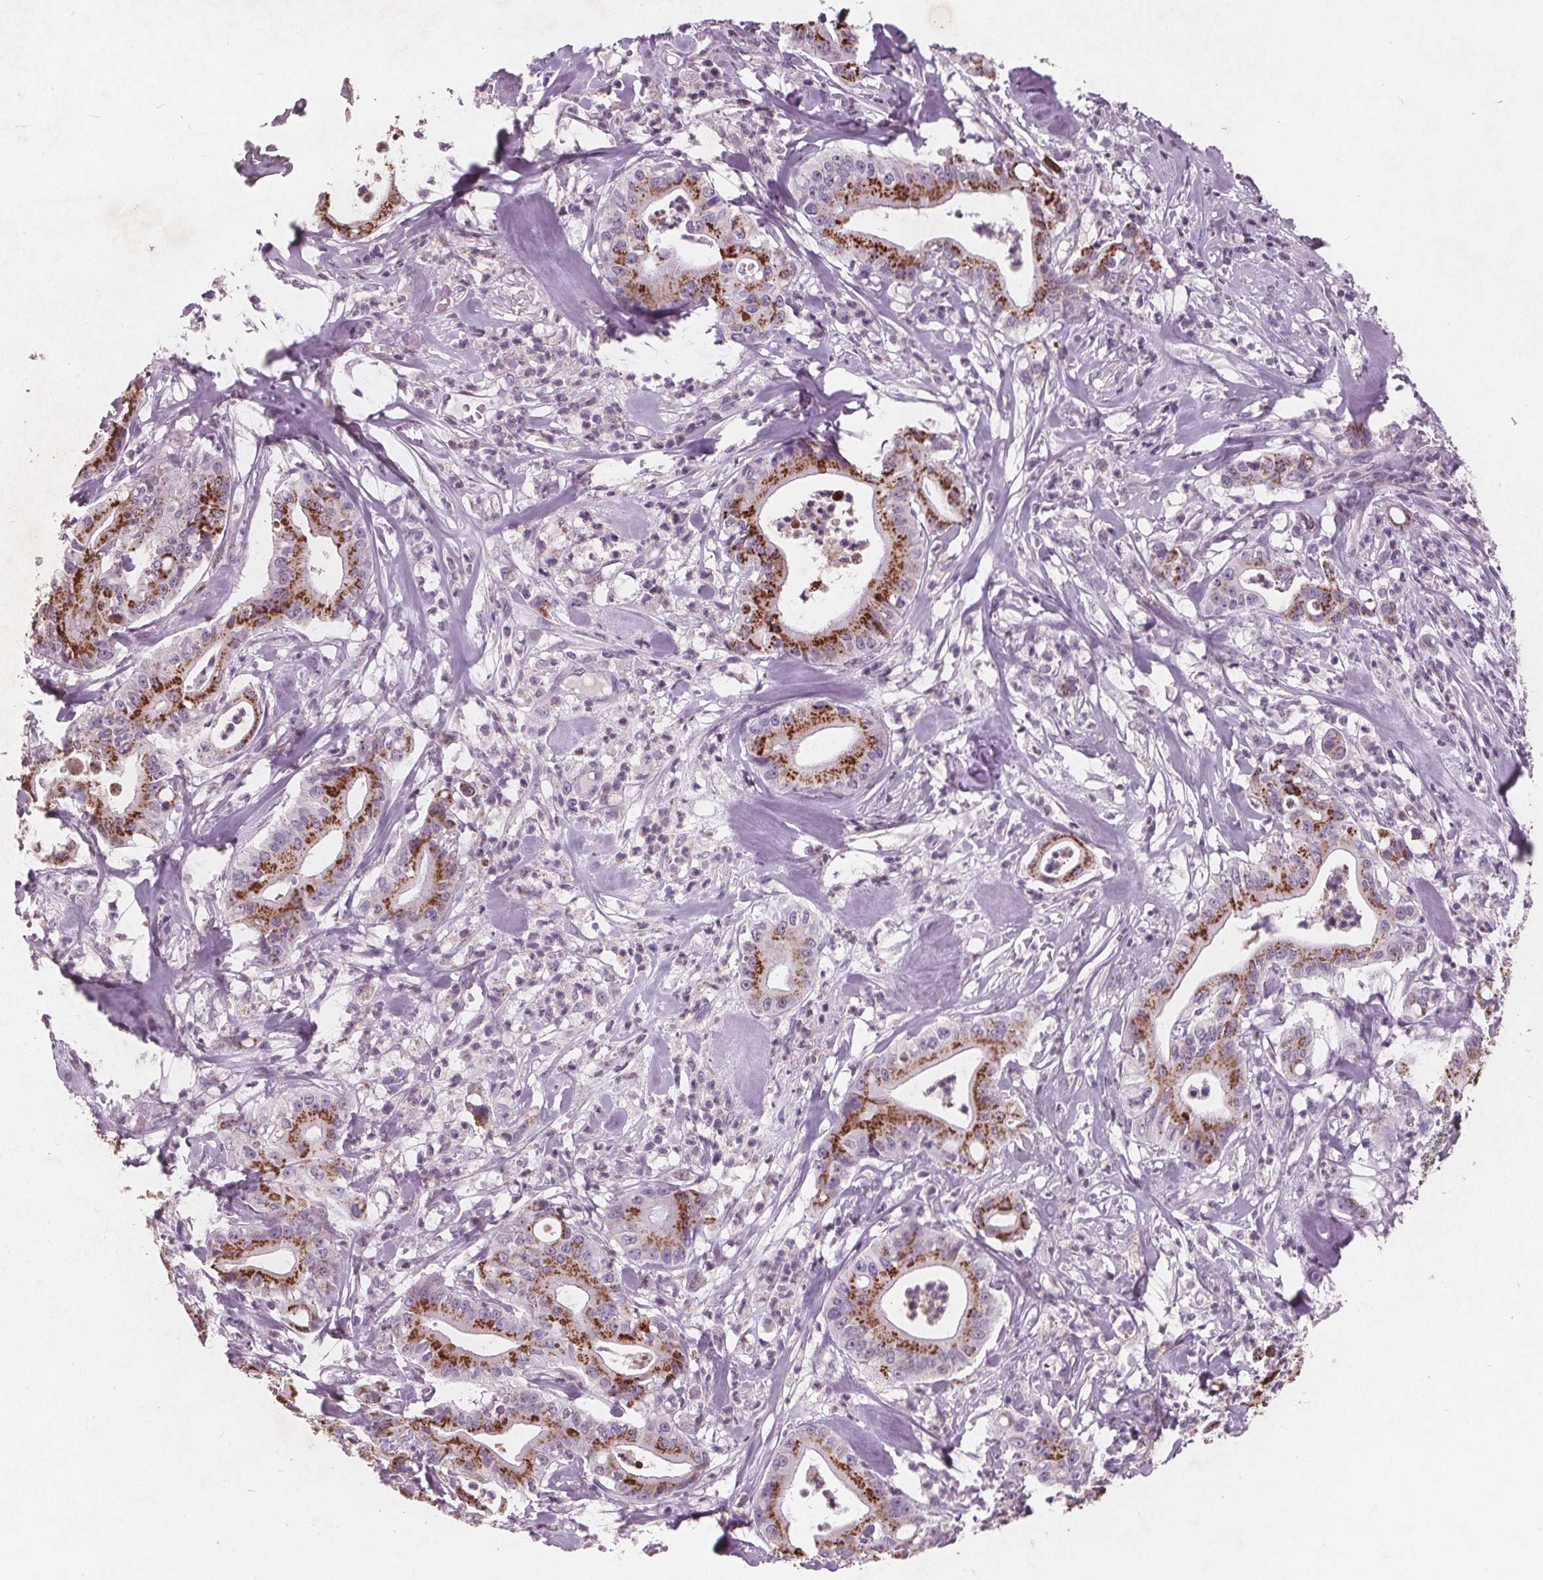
{"staining": {"intensity": "strong", "quantity": ">75%", "location": "cytoplasmic/membranous"}, "tissue": "pancreatic cancer", "cell_type": "Tumor cells", "image_type": "cancer", "snomed": [{"axis": "morphology", "description": "Adenocarcinoma, NOS"}, {"axis": "topography", "description": "Pancreas"}], "caption": "IHC image of neoplastic tissue: pancreatic adenocarcinoma stained using immunohistochemistry (IHC) demonstrates high levels of strong protein expression localized specifically in the cytoplasmic/membranous of tumor cells, appearing as a cytoplasmic/membranous brown color.", "gene": "PTPN14", "patient": {"sex": "male", "age": 71}}